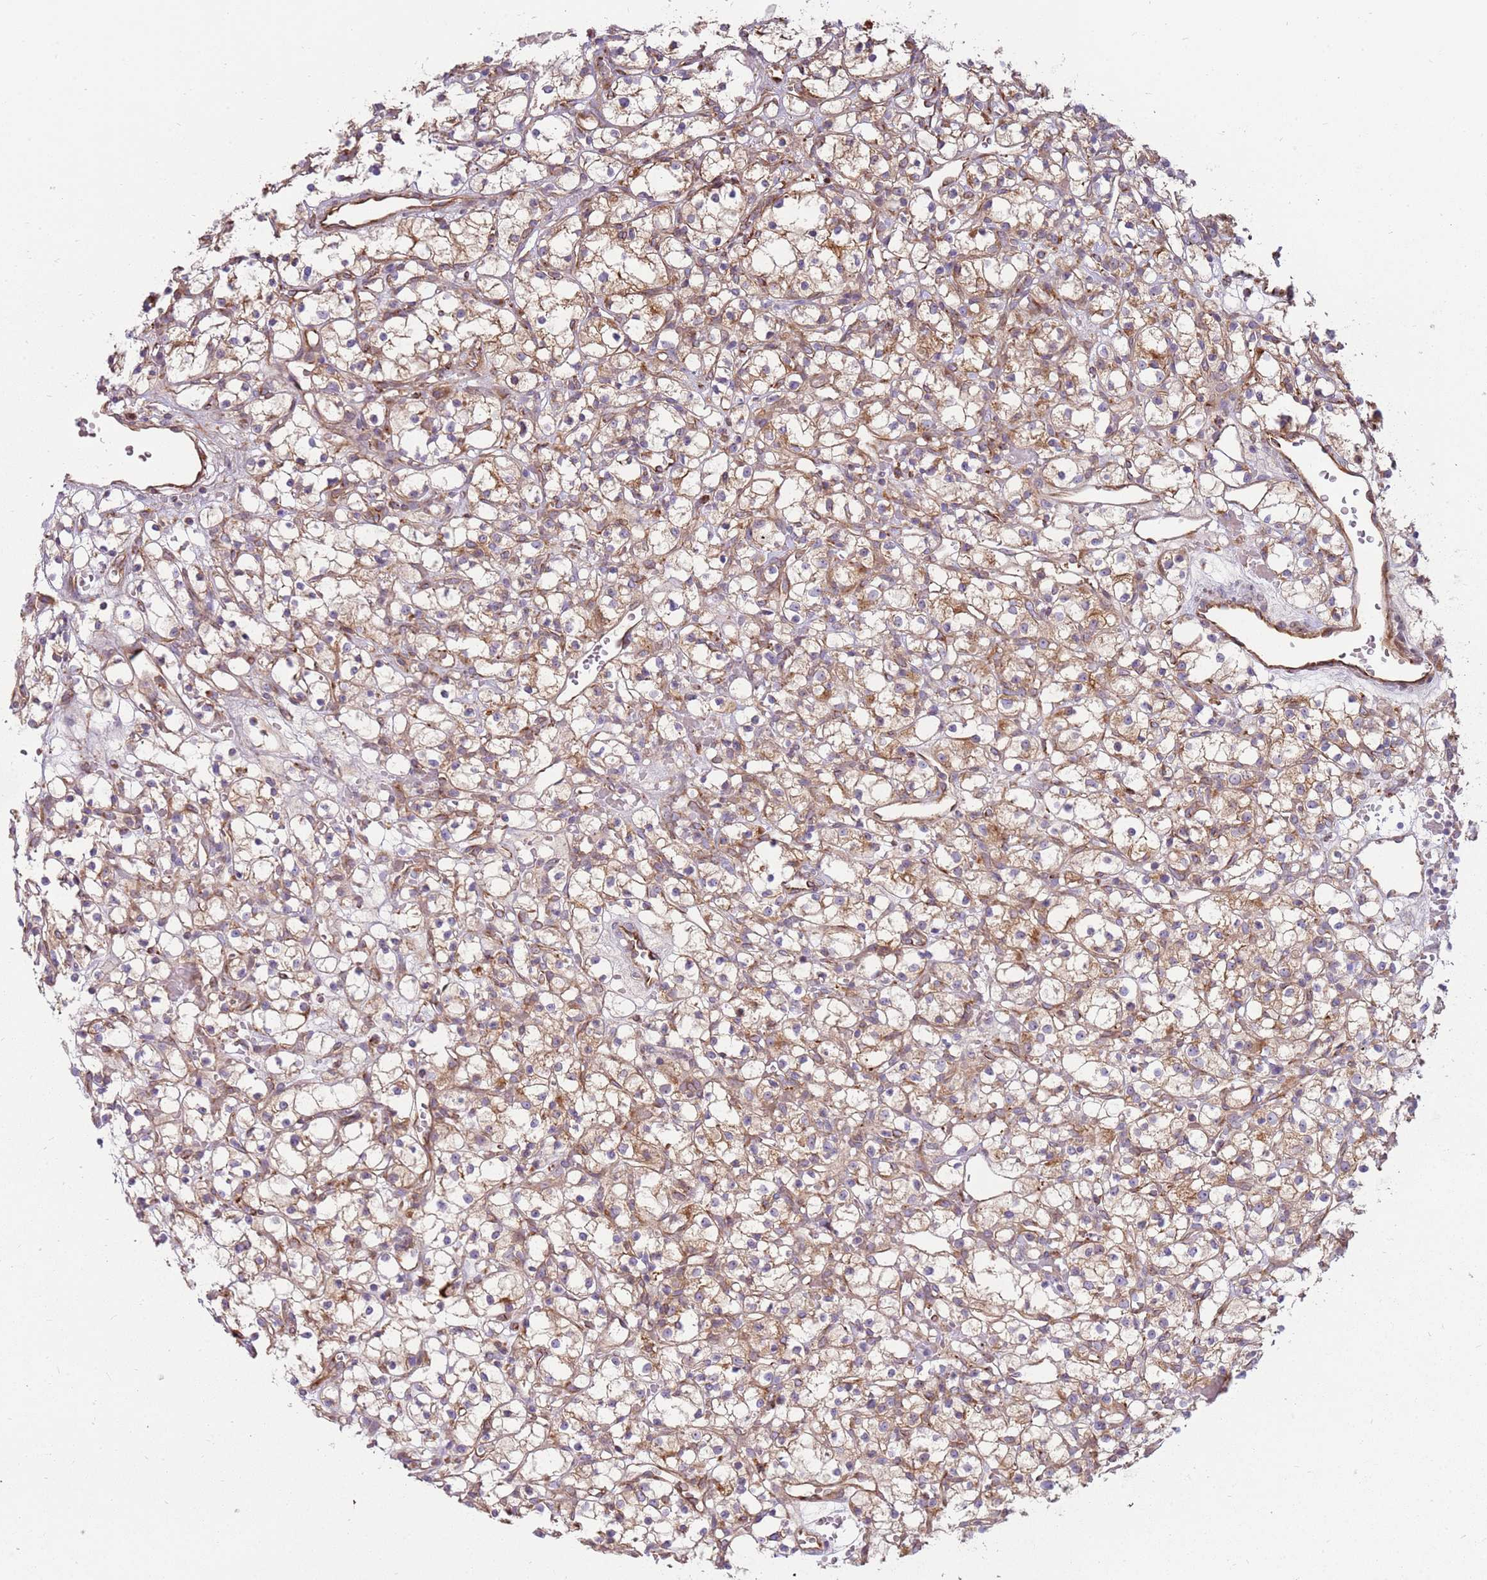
{"staining": {"intensity": "weak", "quantity": ">75%", "location": "cytoplasmic/membranous"}, "tissue": "renal cancer", "cell_type": "Tumor cells", "image_type": "cancer", "snomed": [{"axis": "morphology", "description": "Adenocarcinoma, NOS"}, {"axis": "topography", "description": "Kidney"}], "caption": "The micrograph reveals a brown stain indicating the presence of a protein in the cytoplasmic/membranous of tumor cells in renal cancer.", "gene": "EMC1", "patient": {"sex": "female", "age": 59}}